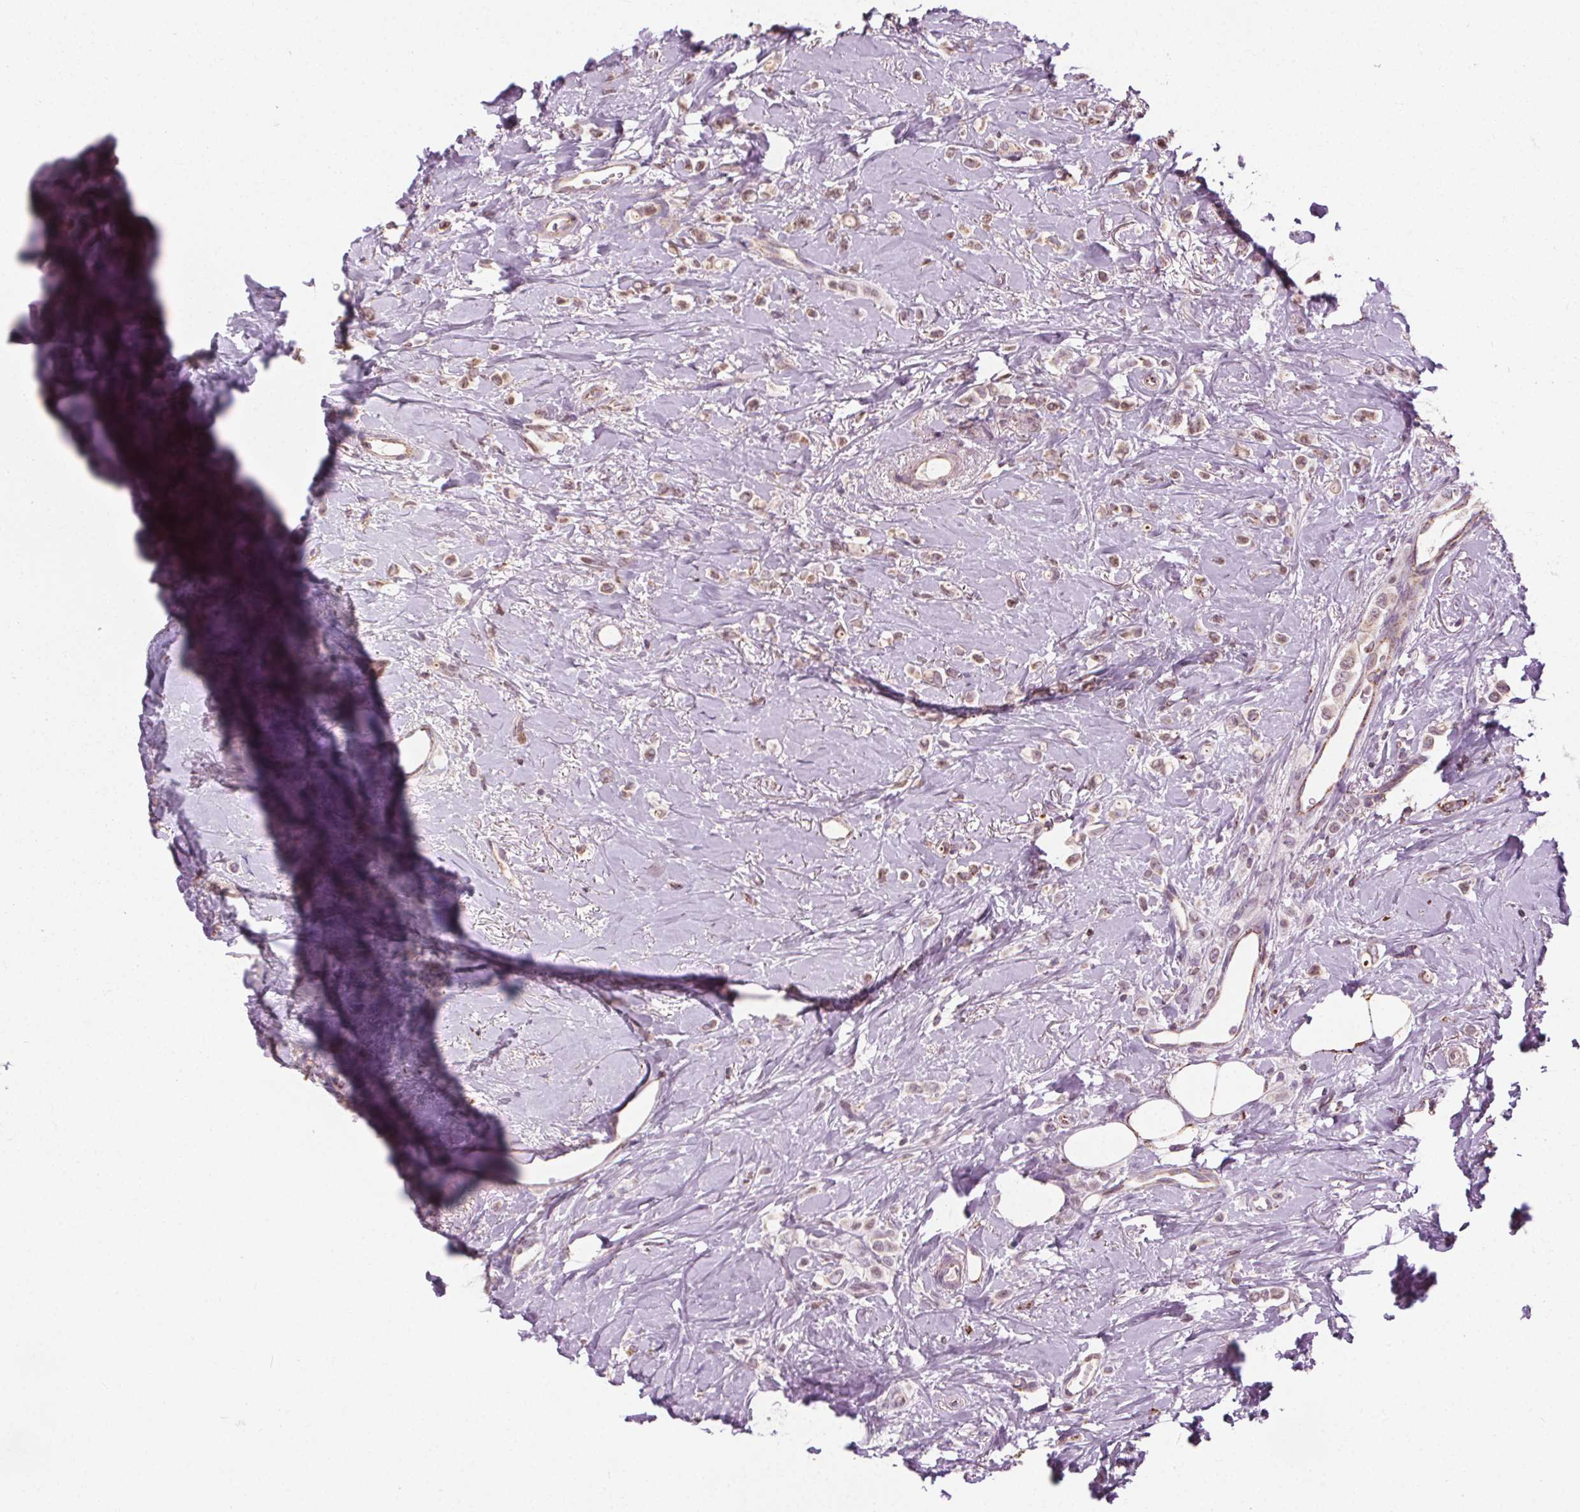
{"staining": {"intensity": "moderate", "quantity": "25%-75%", "location": "cytoplasmic/membranous"}, "tissue": "breast cancer", "cell_type": "Tumor cells", "image_type": "cancer", "snomed": [{"axis": "morphology", "description": "Lobular carcinoma"}, {"axis": "topography", "description": "Breast"}], "caption": "A micrograph of breast cancer stained for a protein displays moderate cytoplasmic/membranous brown staining in tumor cells.", "gene": "LFNG", "patient": {"sex": "female", "age": 66}}